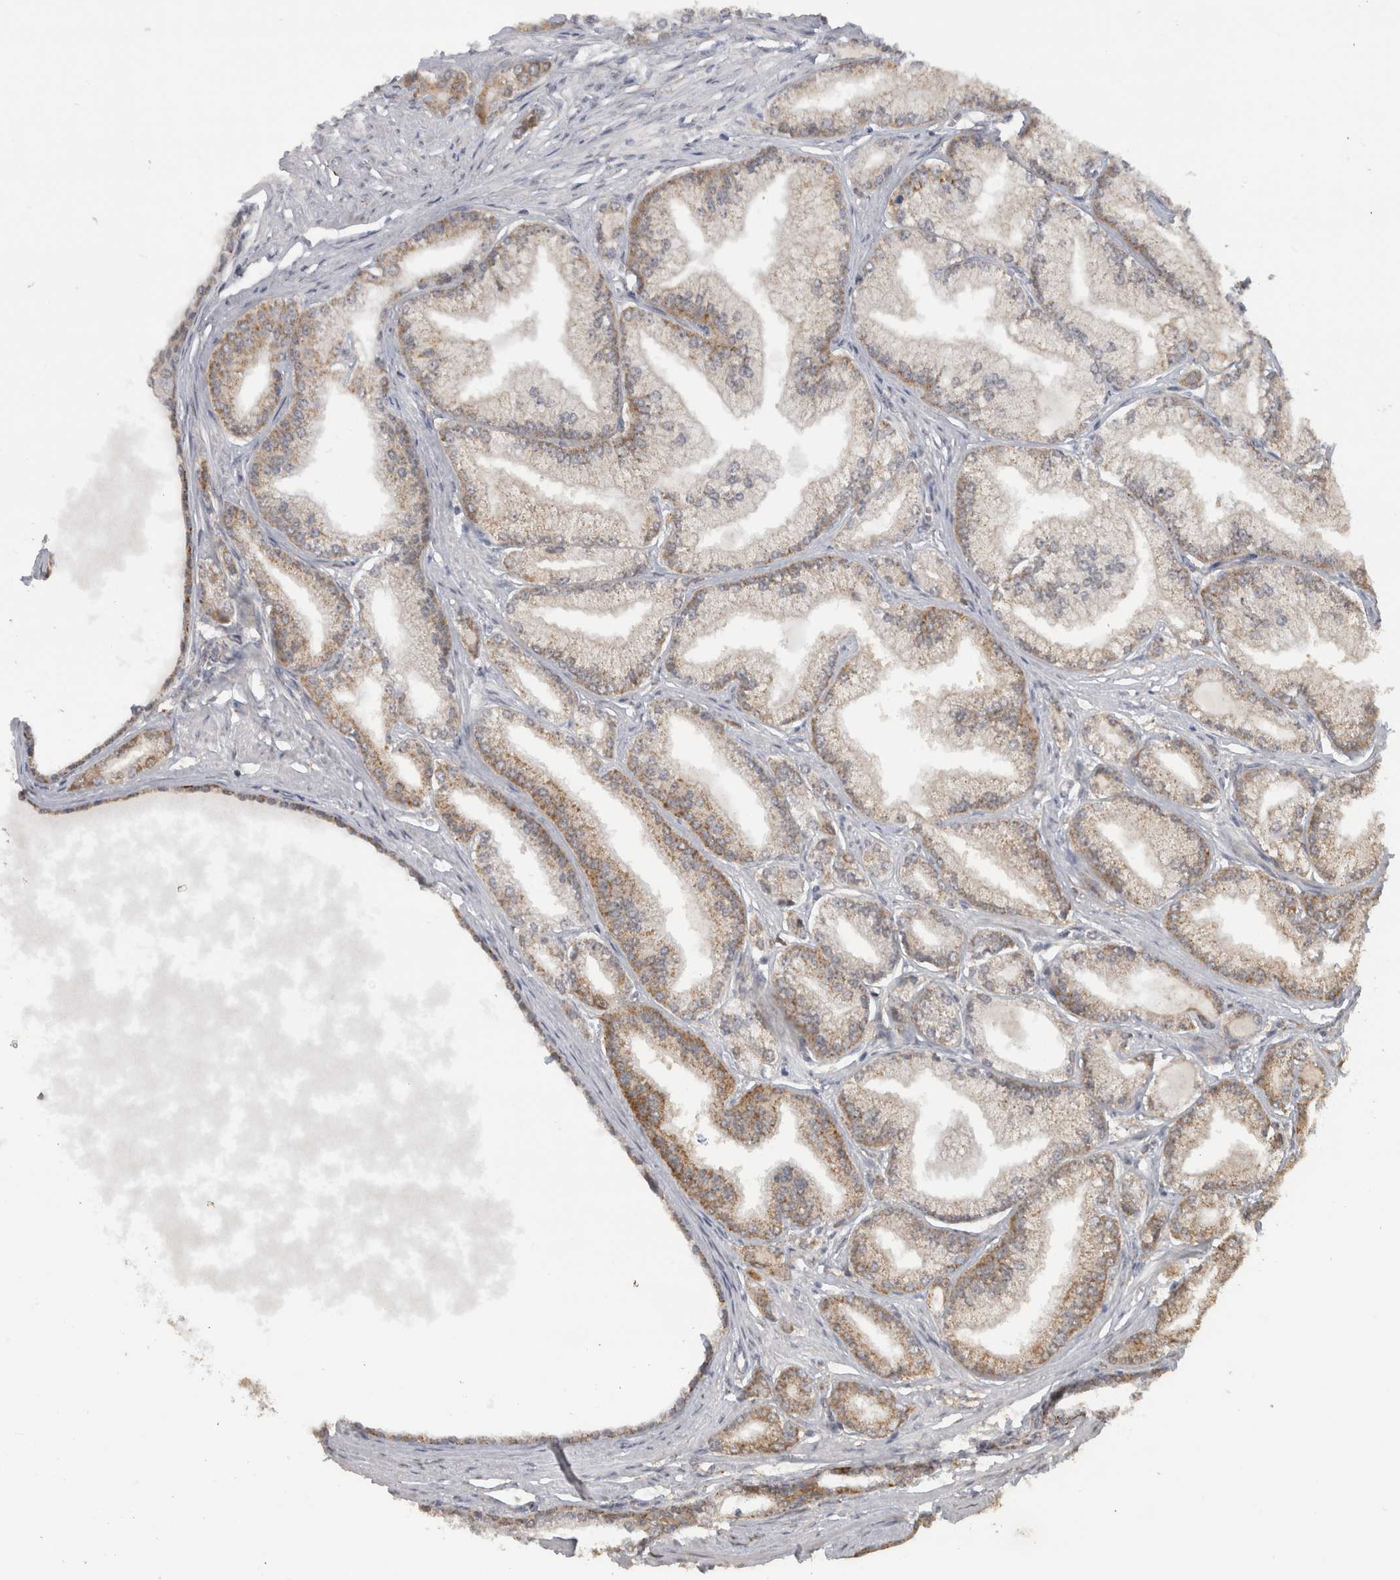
{"staining": {"intensity": "weak", "quantity": ">75%", "location": "cytoplasmic/membranous"}, "tissue": "prostate cancer", "cell_type": "Tumor cells", "image_type": "cancer", "snomed": [{"axis": "morphology", "description": "Adenocarcinoma, Low grade"}, {"axis": "topography", "description": "Prostate"}], "caption": "Prostate cancer stained with a brown dye reveals weak cytoplasmic/membranous positive positivity in about >75% of tumor cells.", "gene": "DYRK2", "patient": {"sex": "male", "age": 52}}